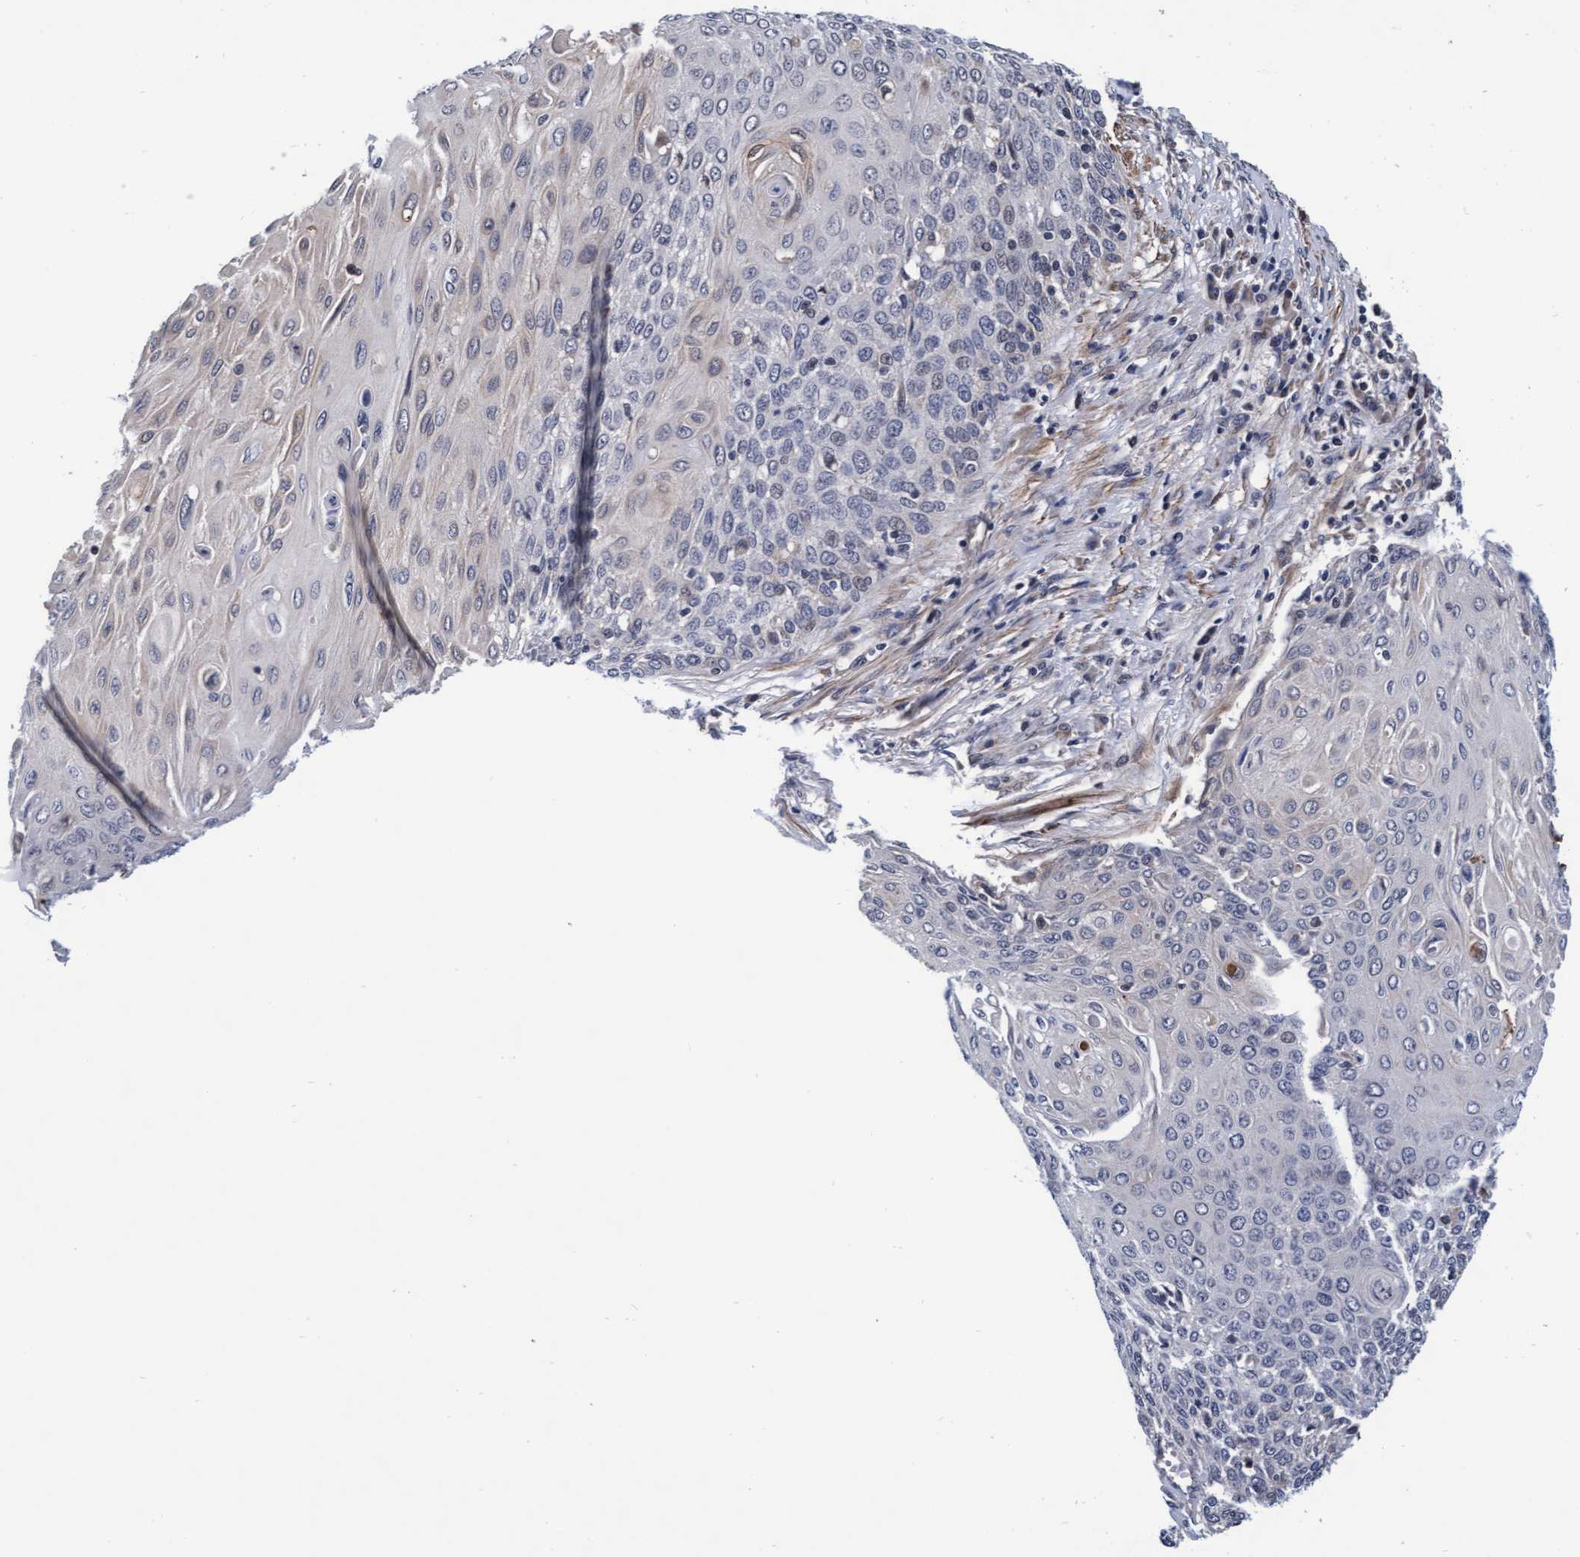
{"staining": {"intensity": "negative", "quantity": "none", "location": "none"}, "tissue": "cervical cancer", "cell_type": "Tumor cells", "image_type": "cancer", "snomed": [{"axis": "morphology", "description": "Squamous cell carcinoma, NOS"}, {"axis": "topography", "description": "Cervix"}], "caption": "Immunohistochemistry (IHC) histopathology image of cervical cancer stained for a protein (brown), which exhibits no positivity in tumor cells.", "gene": "EFCAB13", "patient": {"sex": "female", "age": 39}}